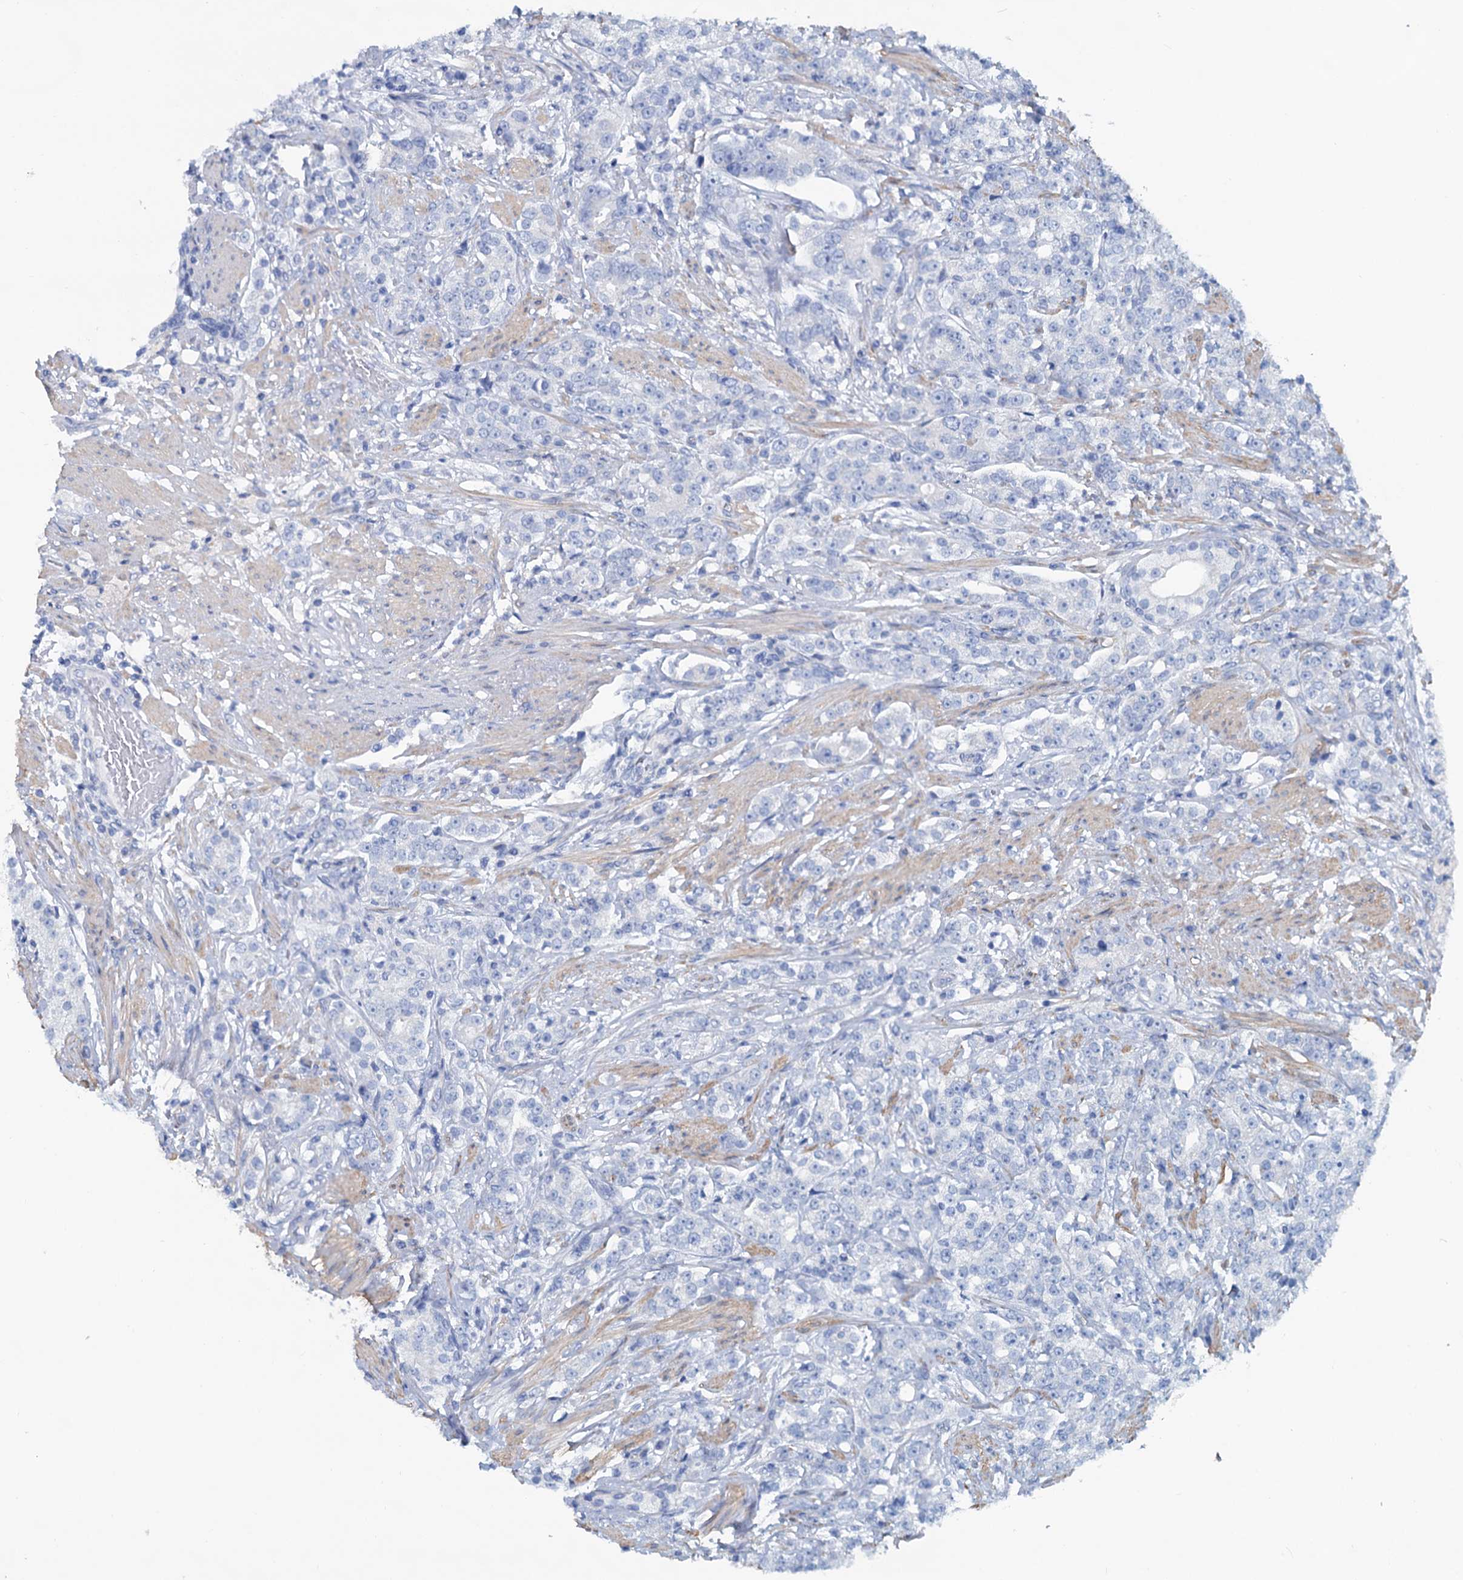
{"staining": {"intensity": "negative", "quantity": "none", "location": "none"}, "tissue": "prostate cancer", "cell_type": "Tumor cells", "image_type": "cancer", "snomed": [{"axis": "morphology", "description": "Adenocarcinoma, High grade"}, {"axis": "topography", "description": "Prostate"}], "caption": "DAB immunohistochemical staining of human prostate cancer (high-grade adenocarcinoma) exhibits no significant positivity in tumor cells.", "gene": "SLC1A3", "patient": {"sex": "male", "age": 69}}